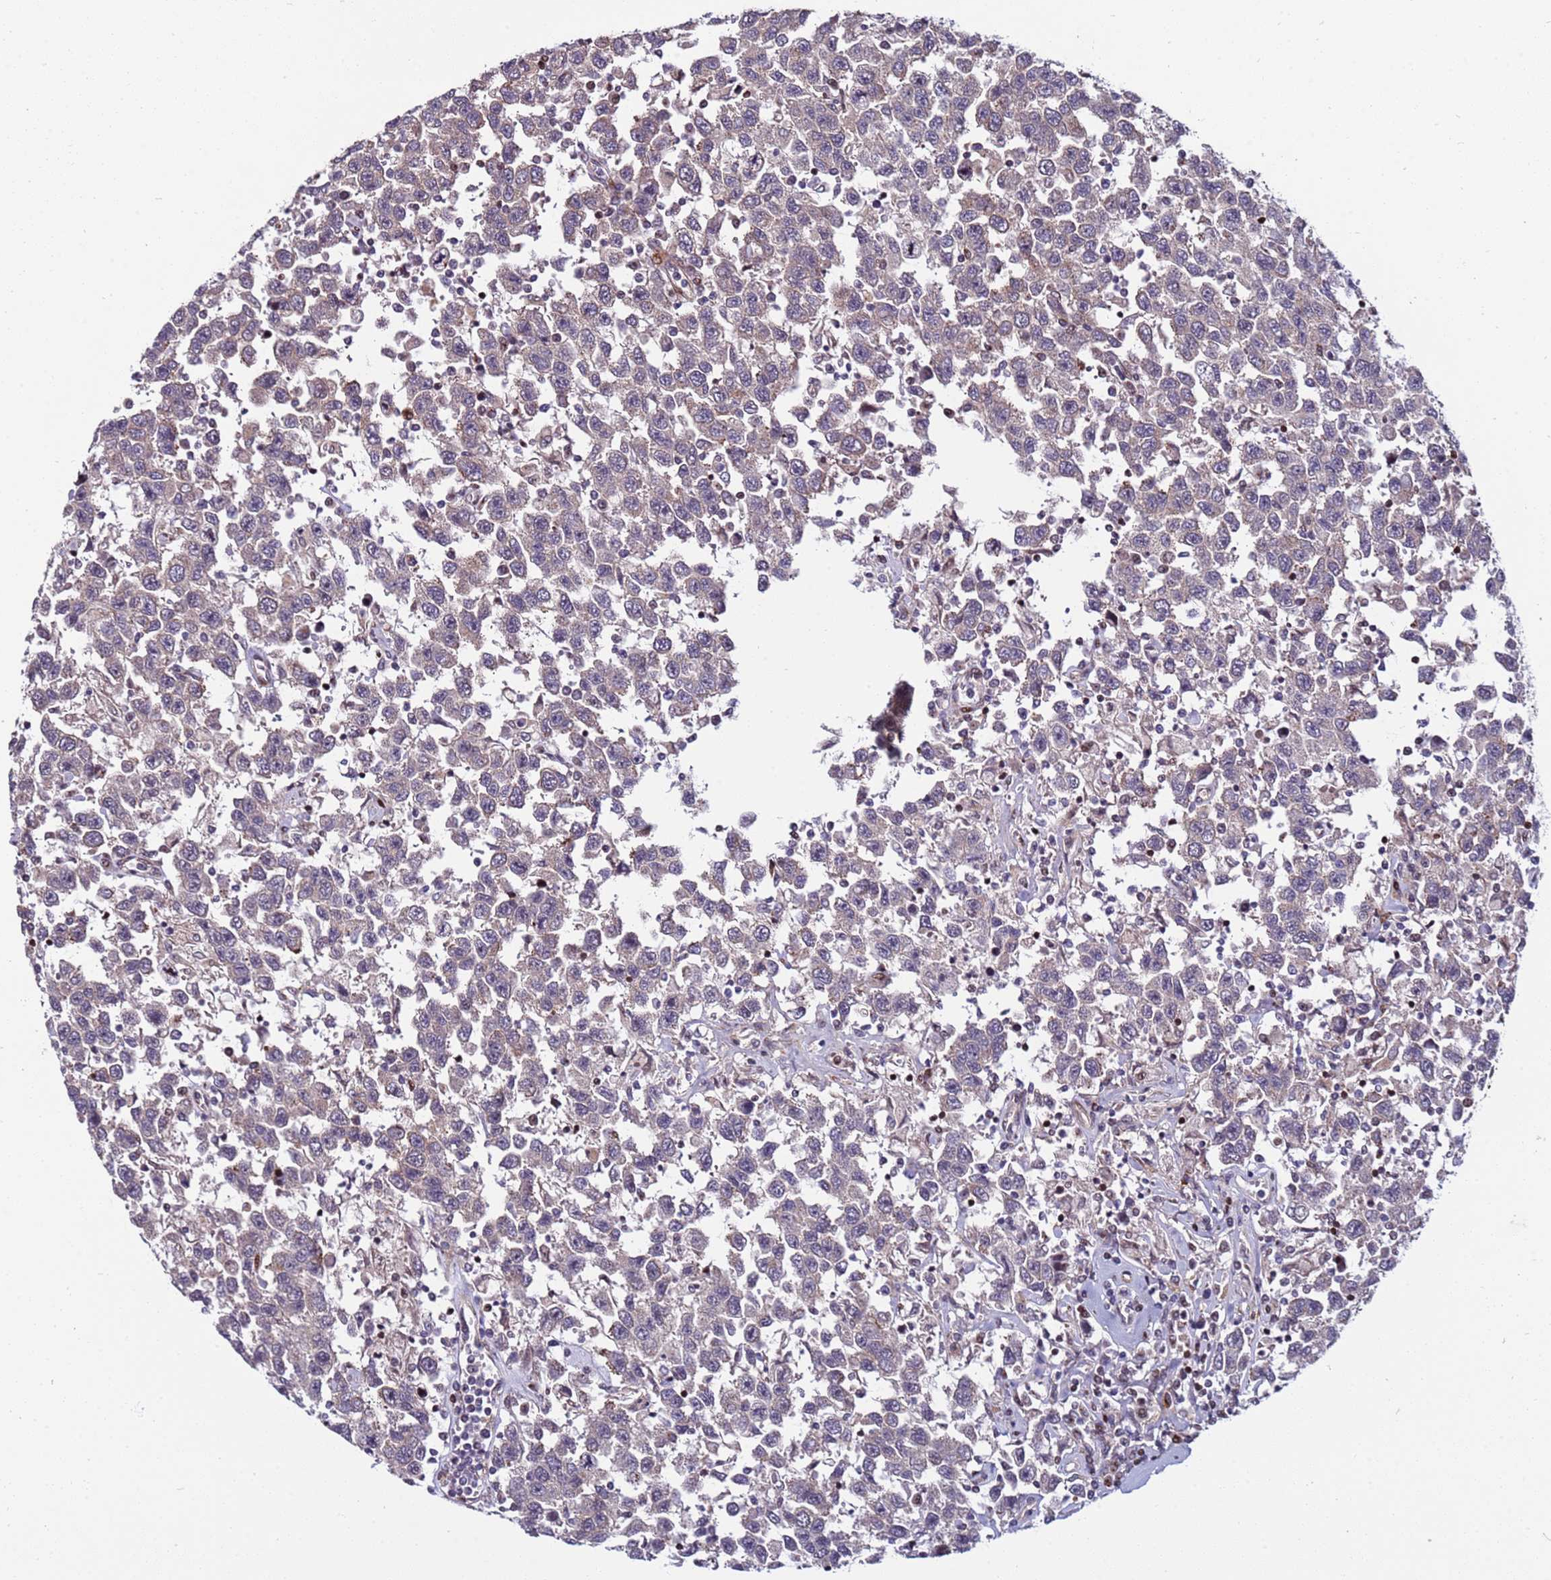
{"staining": {"intensity": "weak", "quantity": "25%-75%", "location": "cytoplasmic/membranous"}, "tissue": "testis cancer", "cell_type": "Tumor cells", "image_type": "cancer", "snomed": [{"axis": "morphology", "description": "Seminoma, NOS"}, {"axis": "topography", "description": "Testis"}], "caption": "A brown stain labels weak cytoplasmic/membranous expression of a protein in seminoma (testis) tumor cells. (Brightfield microscopy of DAB IHC at high magnification).", "gene": "WBP11", "patient": {"sex": "male", "age": 41}}